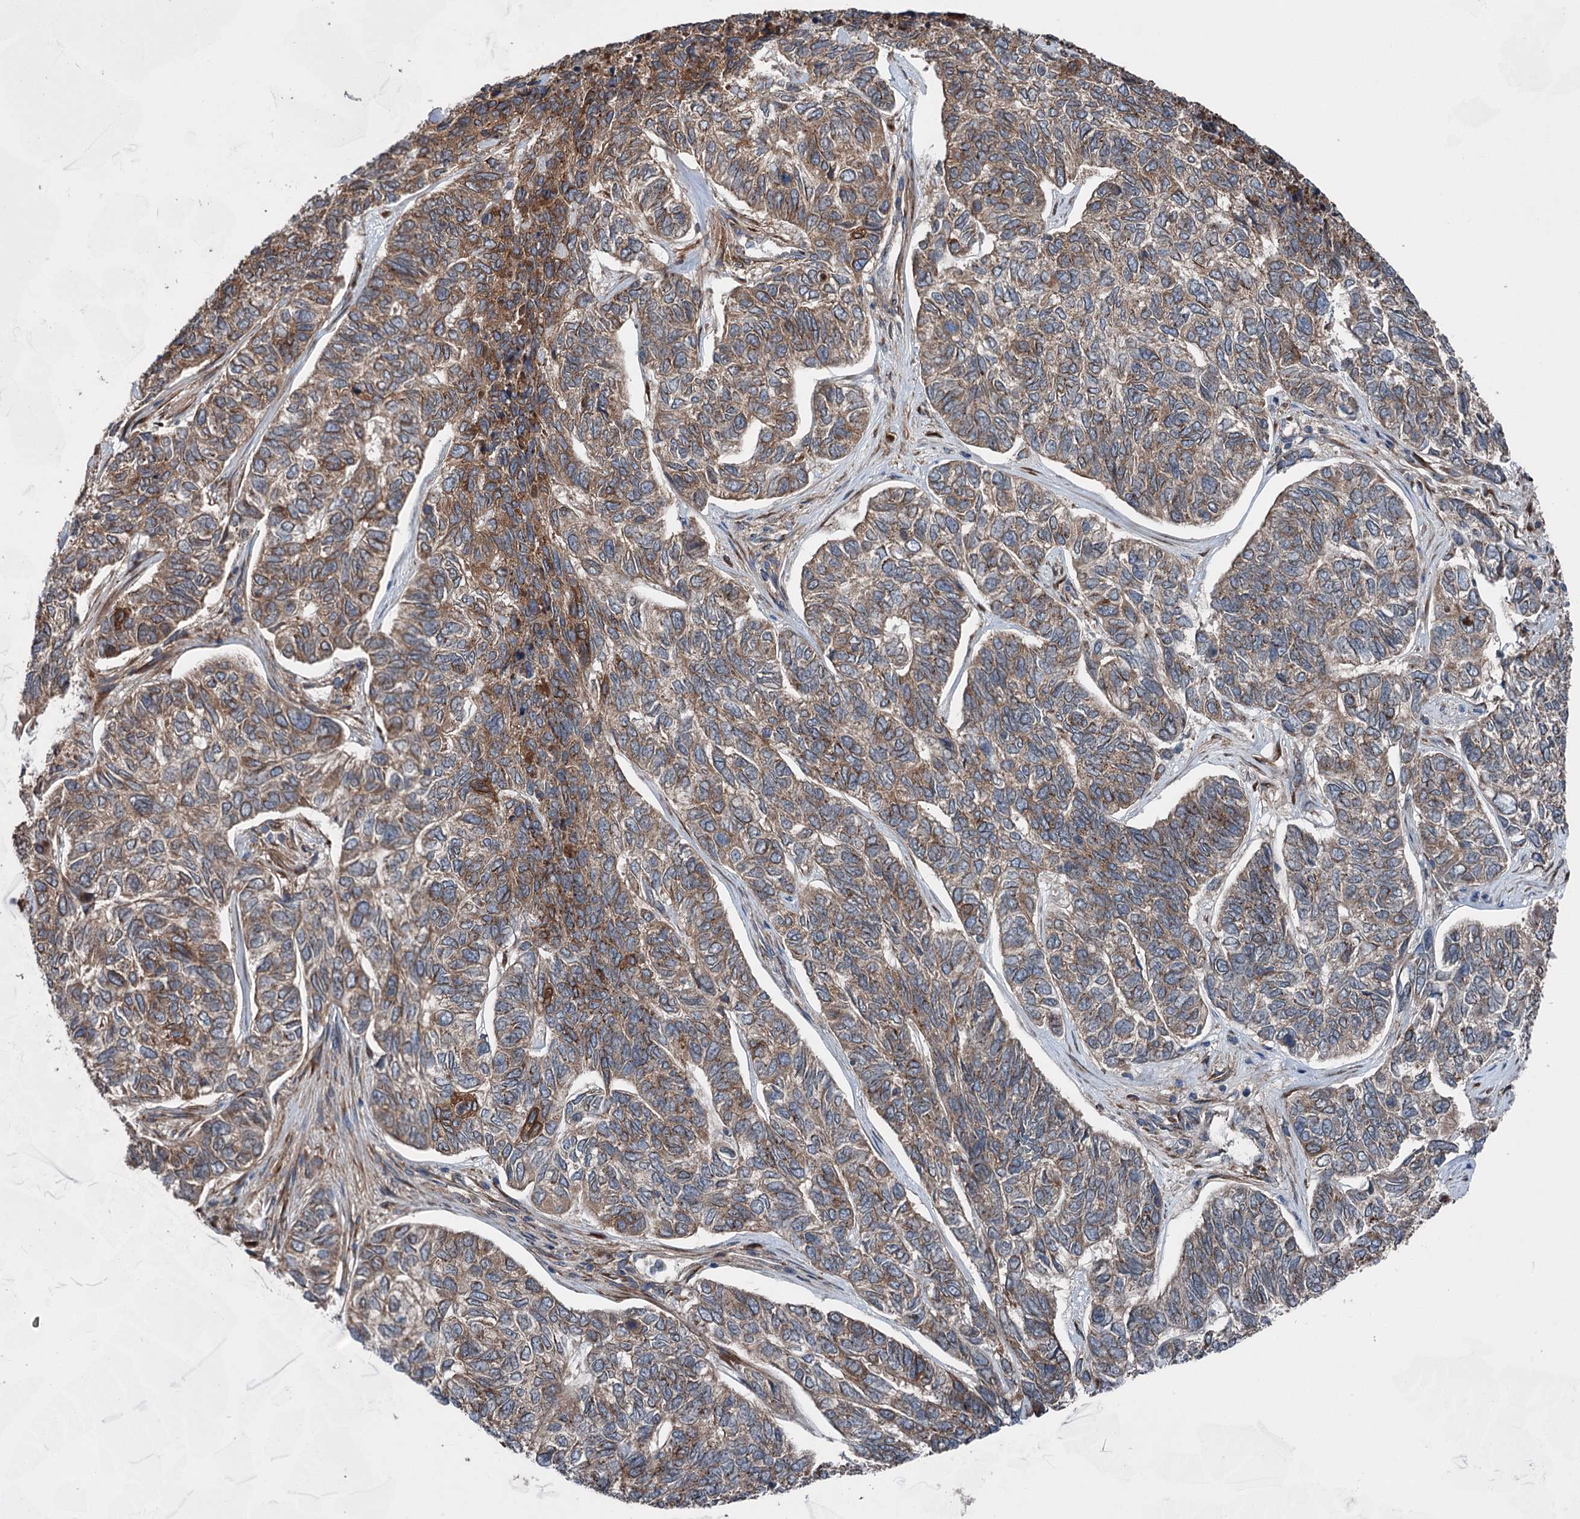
{"staining": {"intensity": "moderate", "quantity": ">75%", "location": "cytoplasmic/membranous"}, "tissue": "skin cancer", "cell_type": "Tumor cells", "image_type": "cancer", "snomed": [{"axis": "morphology", "description": "Basal cell carcinoma"}, {"axis": "topography", "description": "Skin"}], "caption": "Moderate cytoplasmic/membranous expression for a protein is appreciated in about >75% of tumor cells of skin cancer using immunohistochemistry.", "gene": "CALCOCO1", "patient": {"sex": "female", "age": 65}}